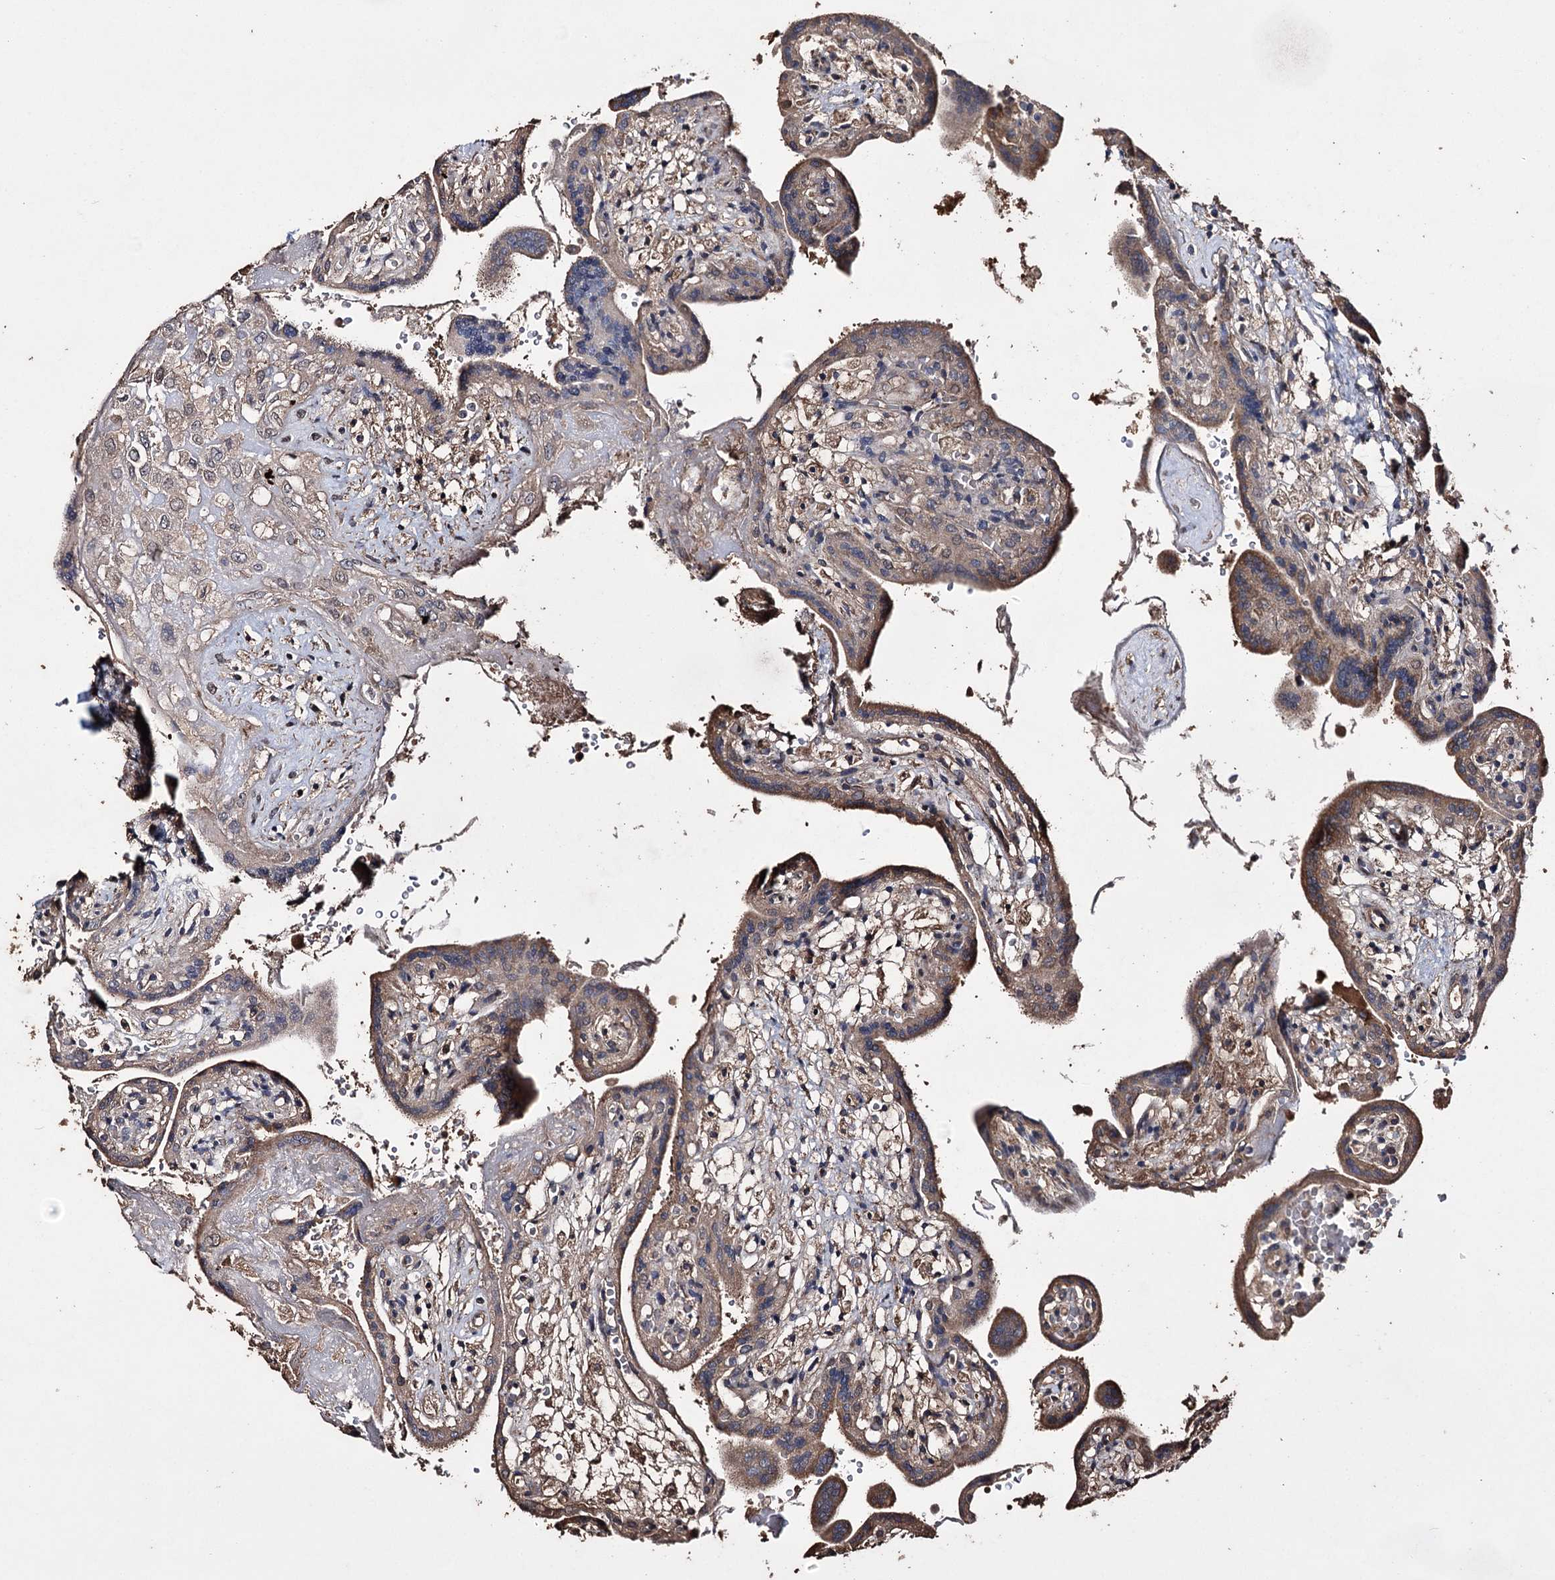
{"staining": {"intensity": "moderate", "quantity": "25%-75%", "location": "cytoplasmic/membranous"}, "tissue": "placenta", "cell_type": "Trophoblastic cells", "image_type": "normal", "snomed": [{"axis": "morphology", "description": "Normal tissue, NOS"}, {"axis": "topography", "description": "Placenta"}], "caption": "Moderate cytoplasmic/membranous positivity for a protein is appreciated in approximately 25%-75% of trophoblastic cells of normal placenta using immunohistochemistry.", "gene": "ZNF662", "patient": {"sex": "female", "age": 37}}